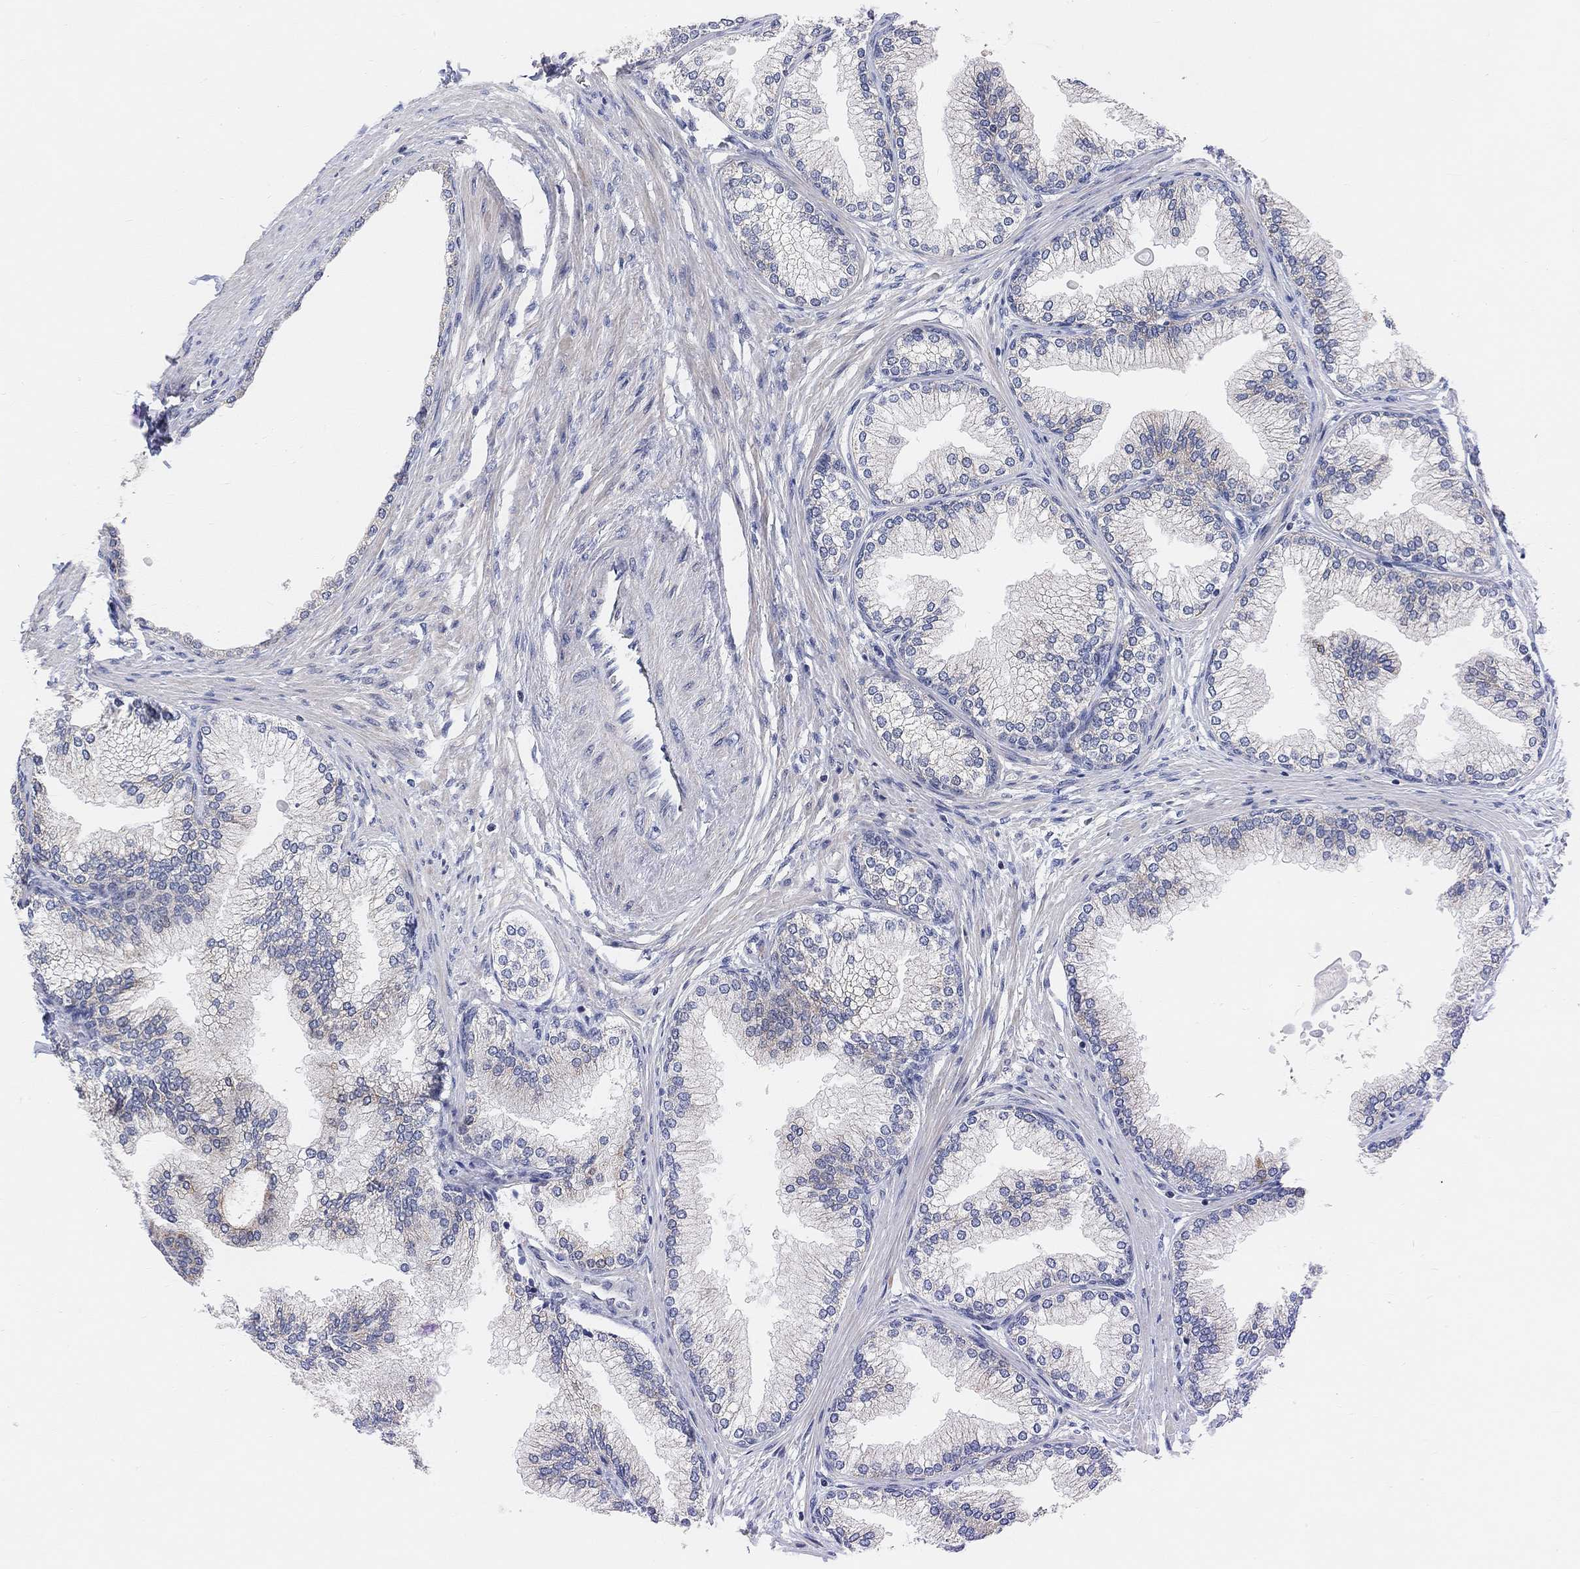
{"staining": {"intensity": "negative", "quantity": "none", "location": "none"}, "tissue": "prostate", "cell_type": "Glandular cells", "image_type": "normal", "snomed": [{"axis": "morphology", "description": "Normal tissue, NOS"}, {"axis": "topography", "description": "Prostate"}], "caption": "IHC photomicrograph of normal prostate stained for a protein (brown), which exhibits no positivity in glandular cells.", "gene": "HCRTR1", "patient": {"sex": "male", "age": 72}}